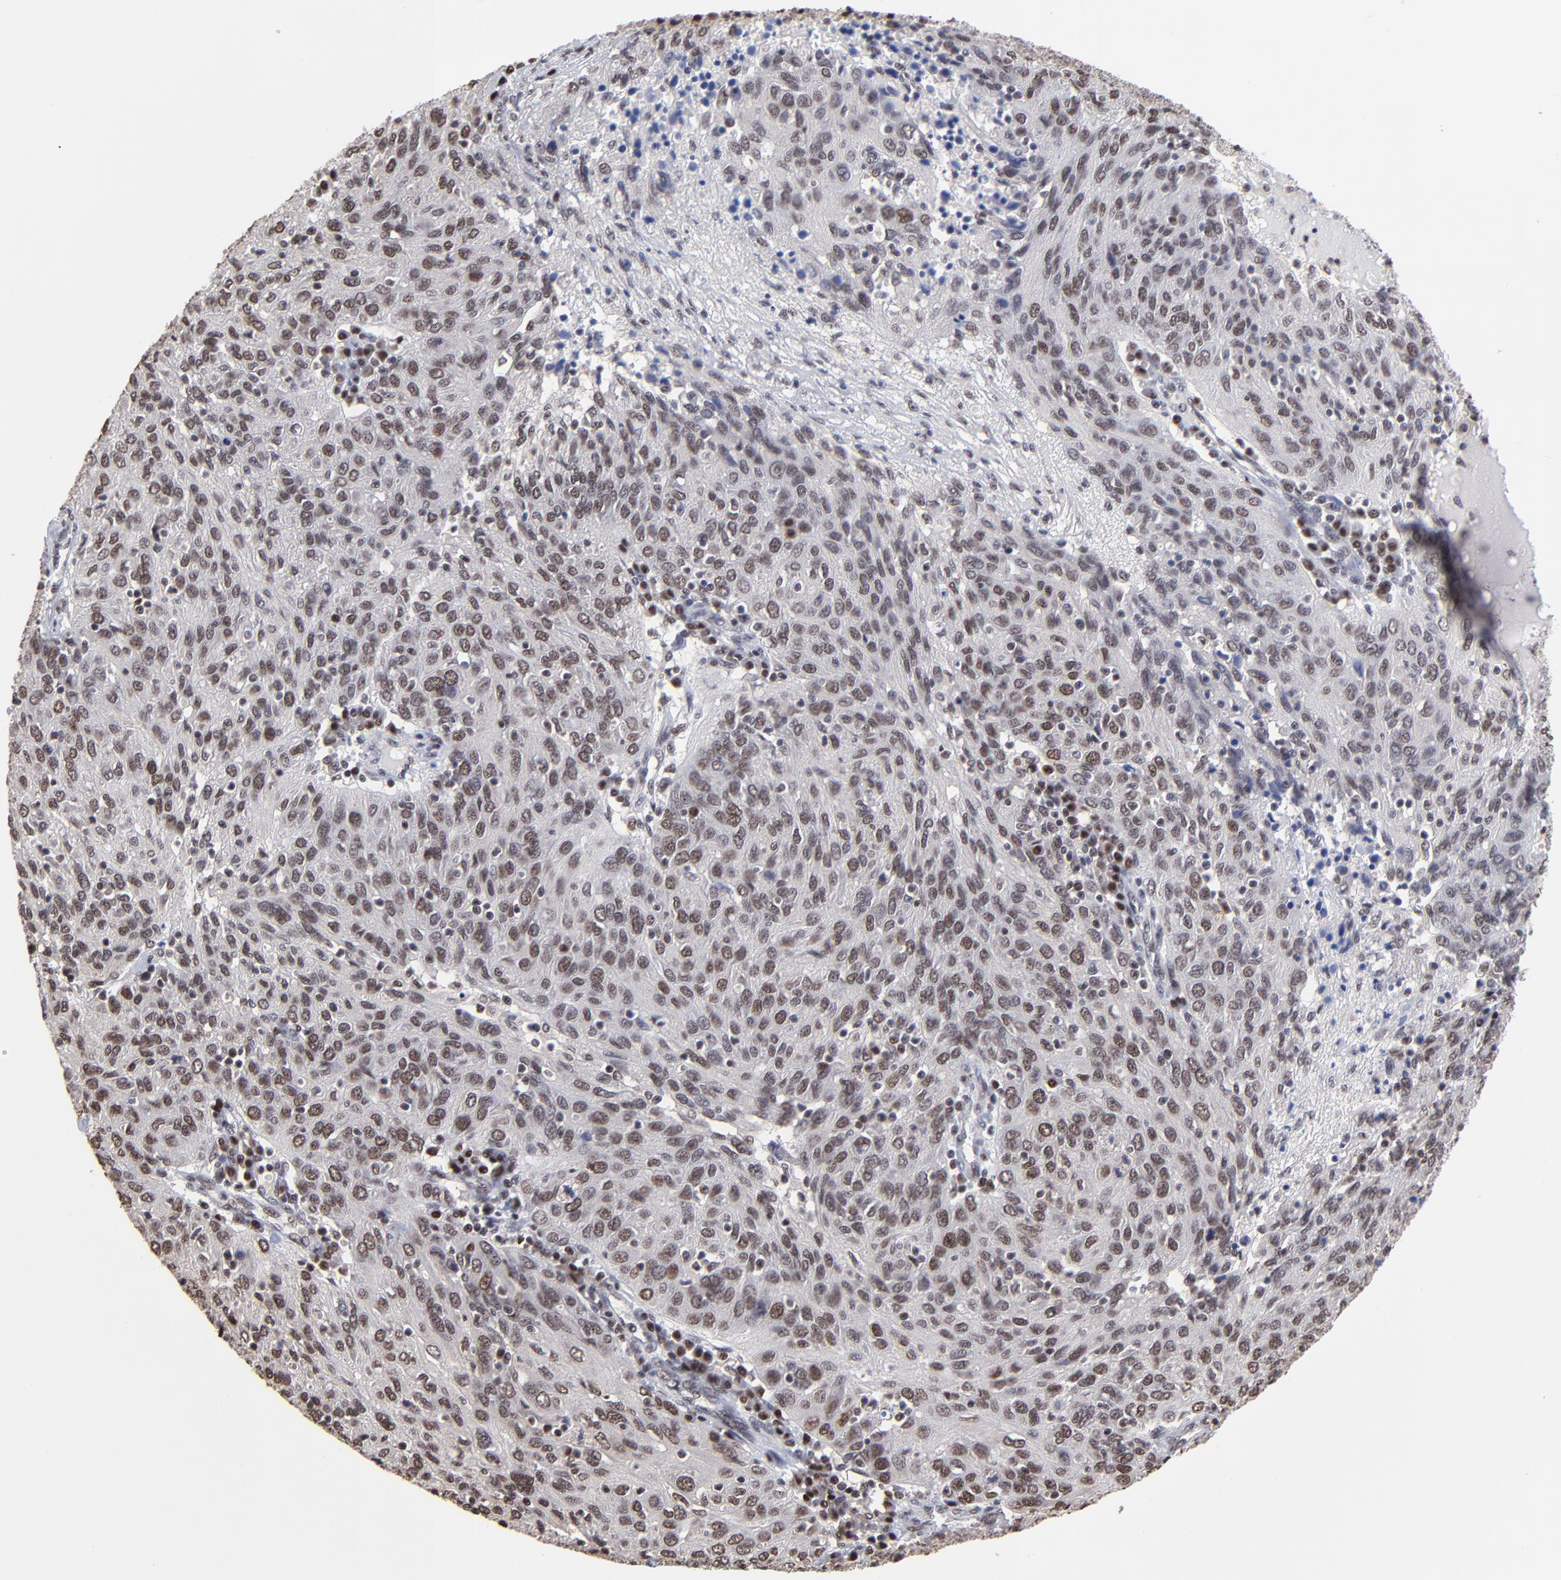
{"staining": {"intensity": "weak", "quantity": ">75%", "location": "nuclear"}, "tissue": "ovarian cancer", "cell_type": "Tumor cells", "image_type": "cancer", "snomed": [{"axis": "morphology", "description": "Carcinoma, endometroid"}, {"axis": "topography", "description": "Ovary"}], "caption": "Immunohistochemistry micrograph of neoplastic tissue: ovarian endometroid carcinoma stained using immunohistochemistry reveals low levels of weak protein expression localized specifically in the nuclear of tumor cells, appearing as a nuclear brown color.", "gene": "DSN1", "patient": {"sex": "female", "age": 50}}